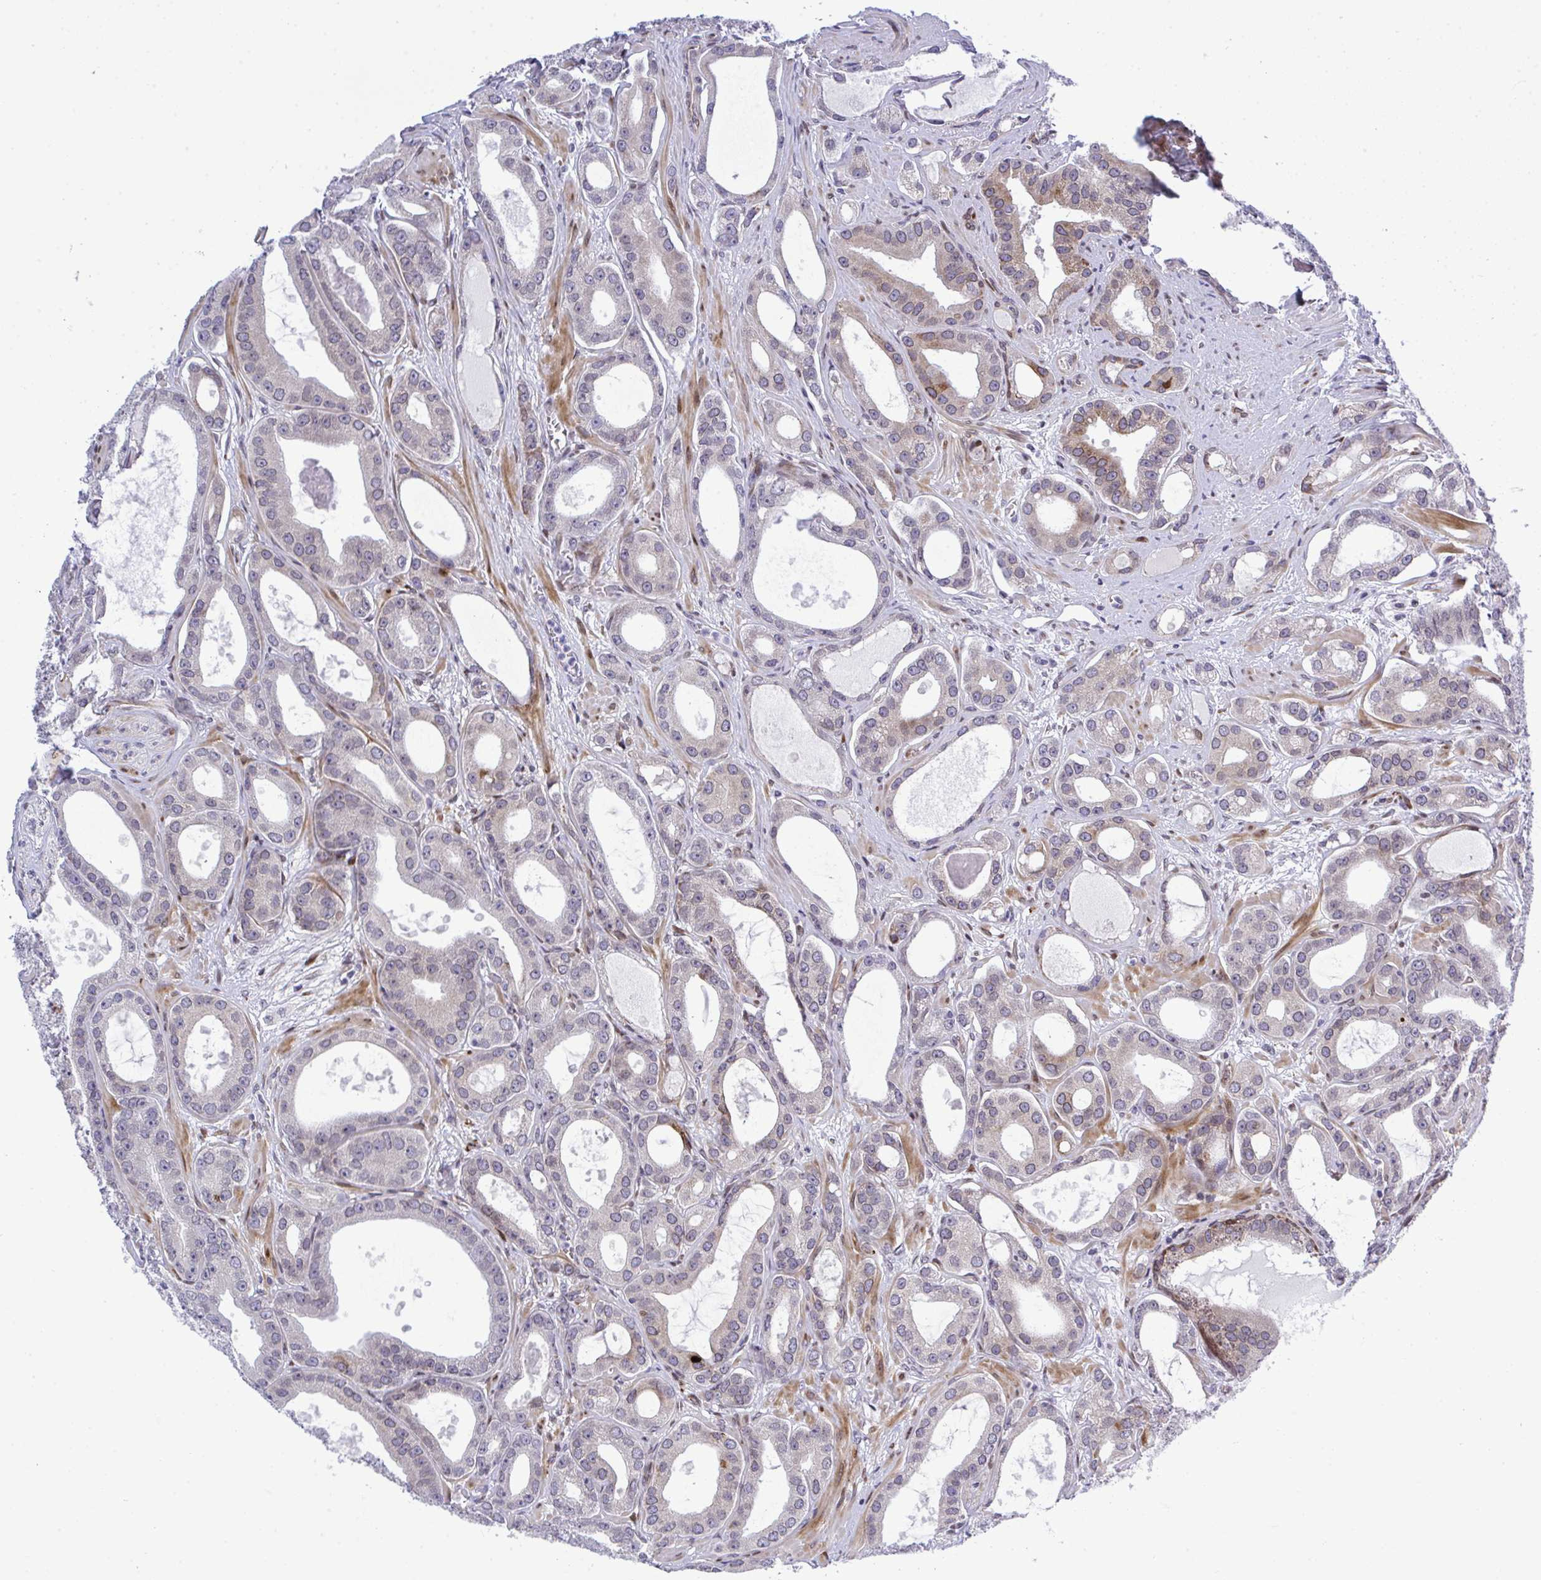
{"staining": {"intensity": "moderate", "quantity": "<25%", "location": "cytoplasmic/membranous"}, "tissue": "prostate cancer", "cell_type": "Tumor cells", "image_type": "cancer", "snomed": [{"axis": "morphology", "description": "Adenocarcinoma, High grade"}, {"axis": "topography", "description": "Prostate"}], "caption": "A low amount of moderate cytoplasmic/membranous staining is seen in approximately <25% of tumor cells in high-grade adenocarcinoma (prostate) tissue.", "gene": "CASTOR2", "patient": {"sex": "male", "age": 65}}